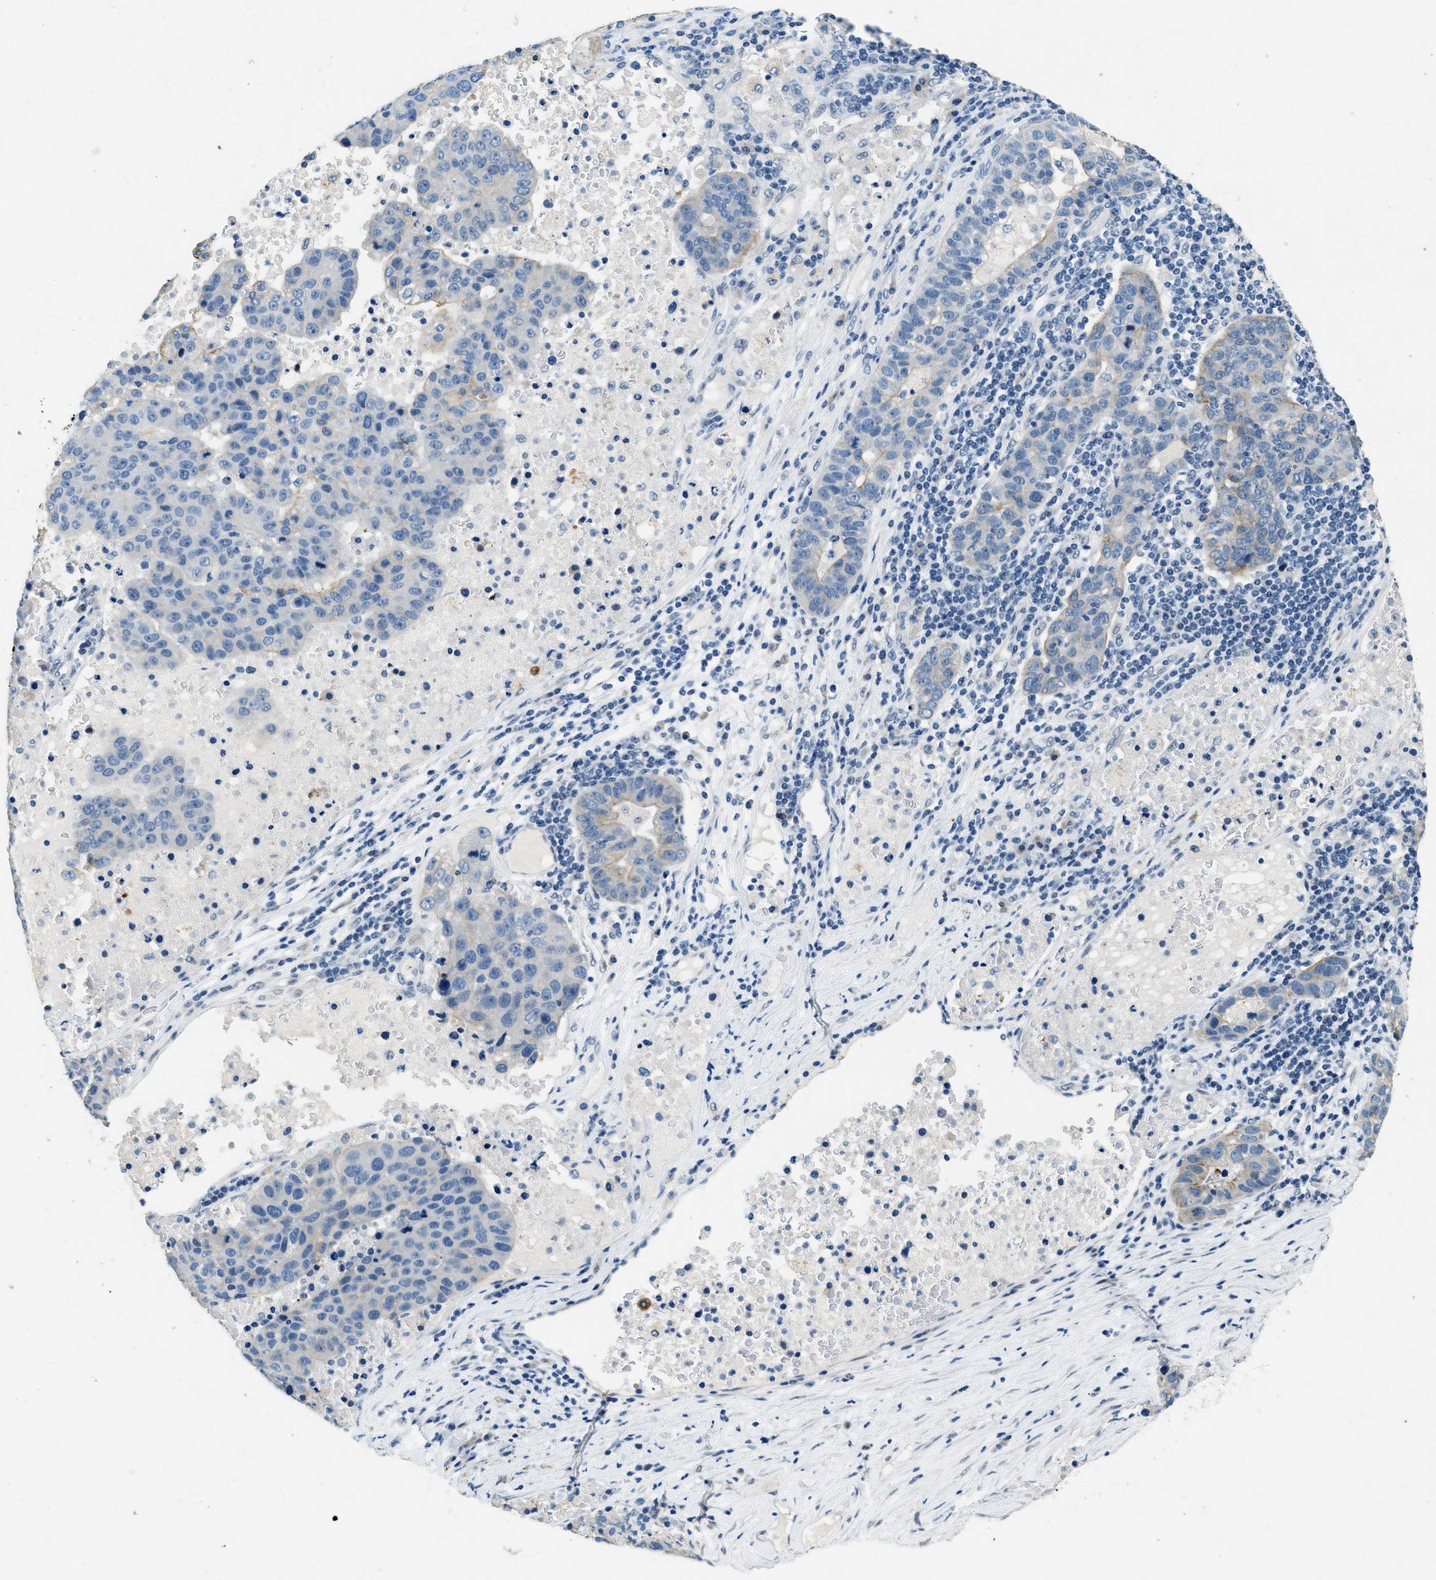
{"staining": {"intensity": "weak", "quantity": "<25%", "location": "cytoplasmic/membranous"}, "tissue": "pancreatic cancer", "cell_type": "Tumor cells", "image_type": "cancer", "snomed": [{"axis": "morphology", "description": "Adenocarcinoma, NOS"}, {"axis": "topography", "description": "Pancreas"}], "caption": "This micrograph is of pancreatic cancer stained with immunohistochemistry to label a protein in brown with the nuclei are counter-stained blue. There is no staining in tumor cells.", "gene": "CFAP20", "patient": {"sex": "female", "age": 61}}